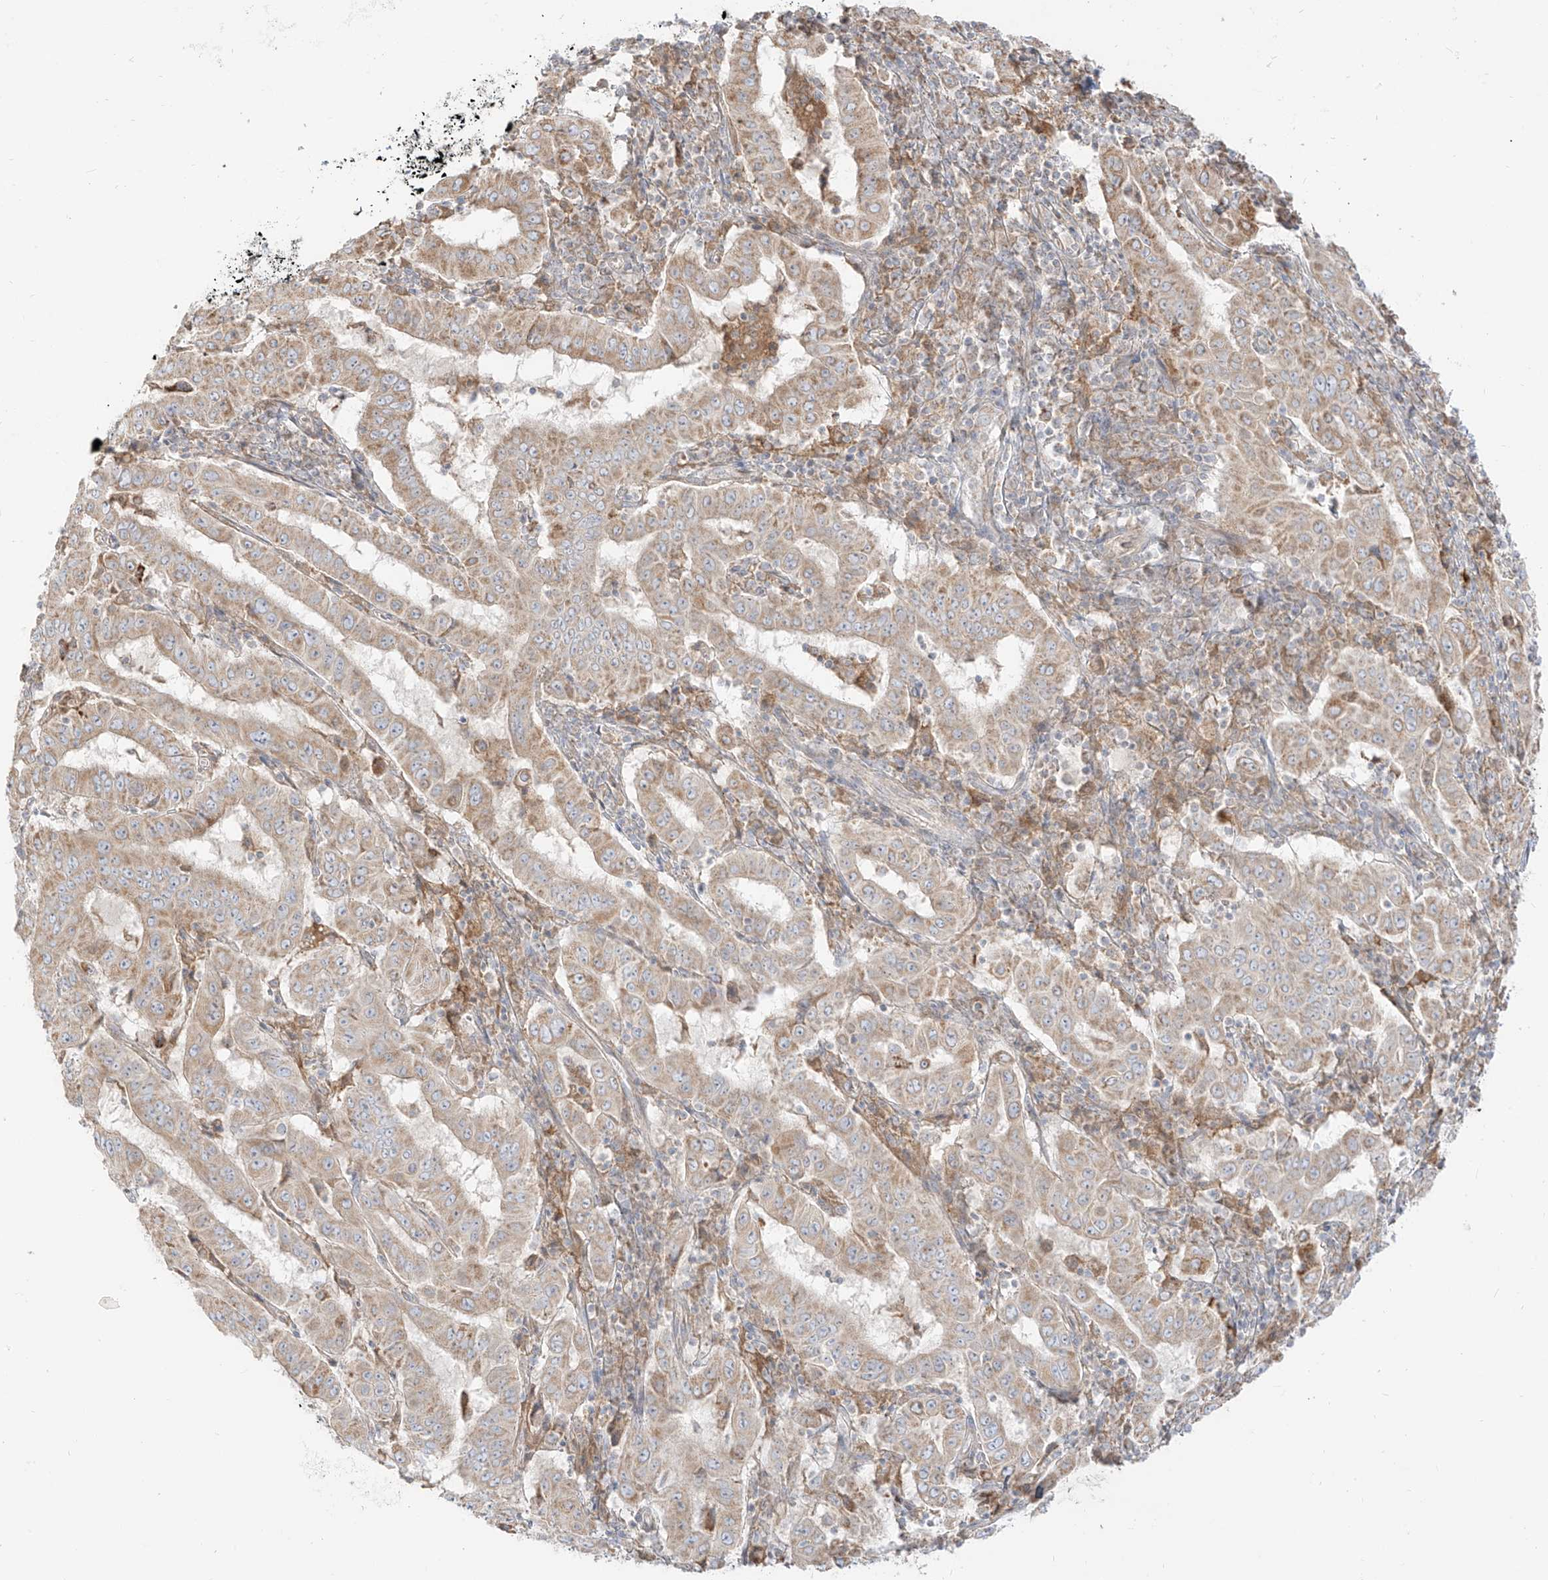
{"staining": {"intensity": "moderate", "quantity": ">75%", "location": "cytoplasmic/membranous"}, "tissue": "pancreatic cancer", "cell_type": "Tumor cells", "image_type": "cancer", "snomed": [{"axis": "morphology", "description": "Adenocarcinoma, NOS"}, {"axis": "topography", "description": "Pancreas"}], "caption": "The histopathology image demonstrates a brown stain indicating the presence of a protein in the cytoplasmic/membranous of tumor cells in pancreatic cancer (adenocarcinoma).", "gene": "ZIM3", "patient": {"sex": "male", "age": 63}}